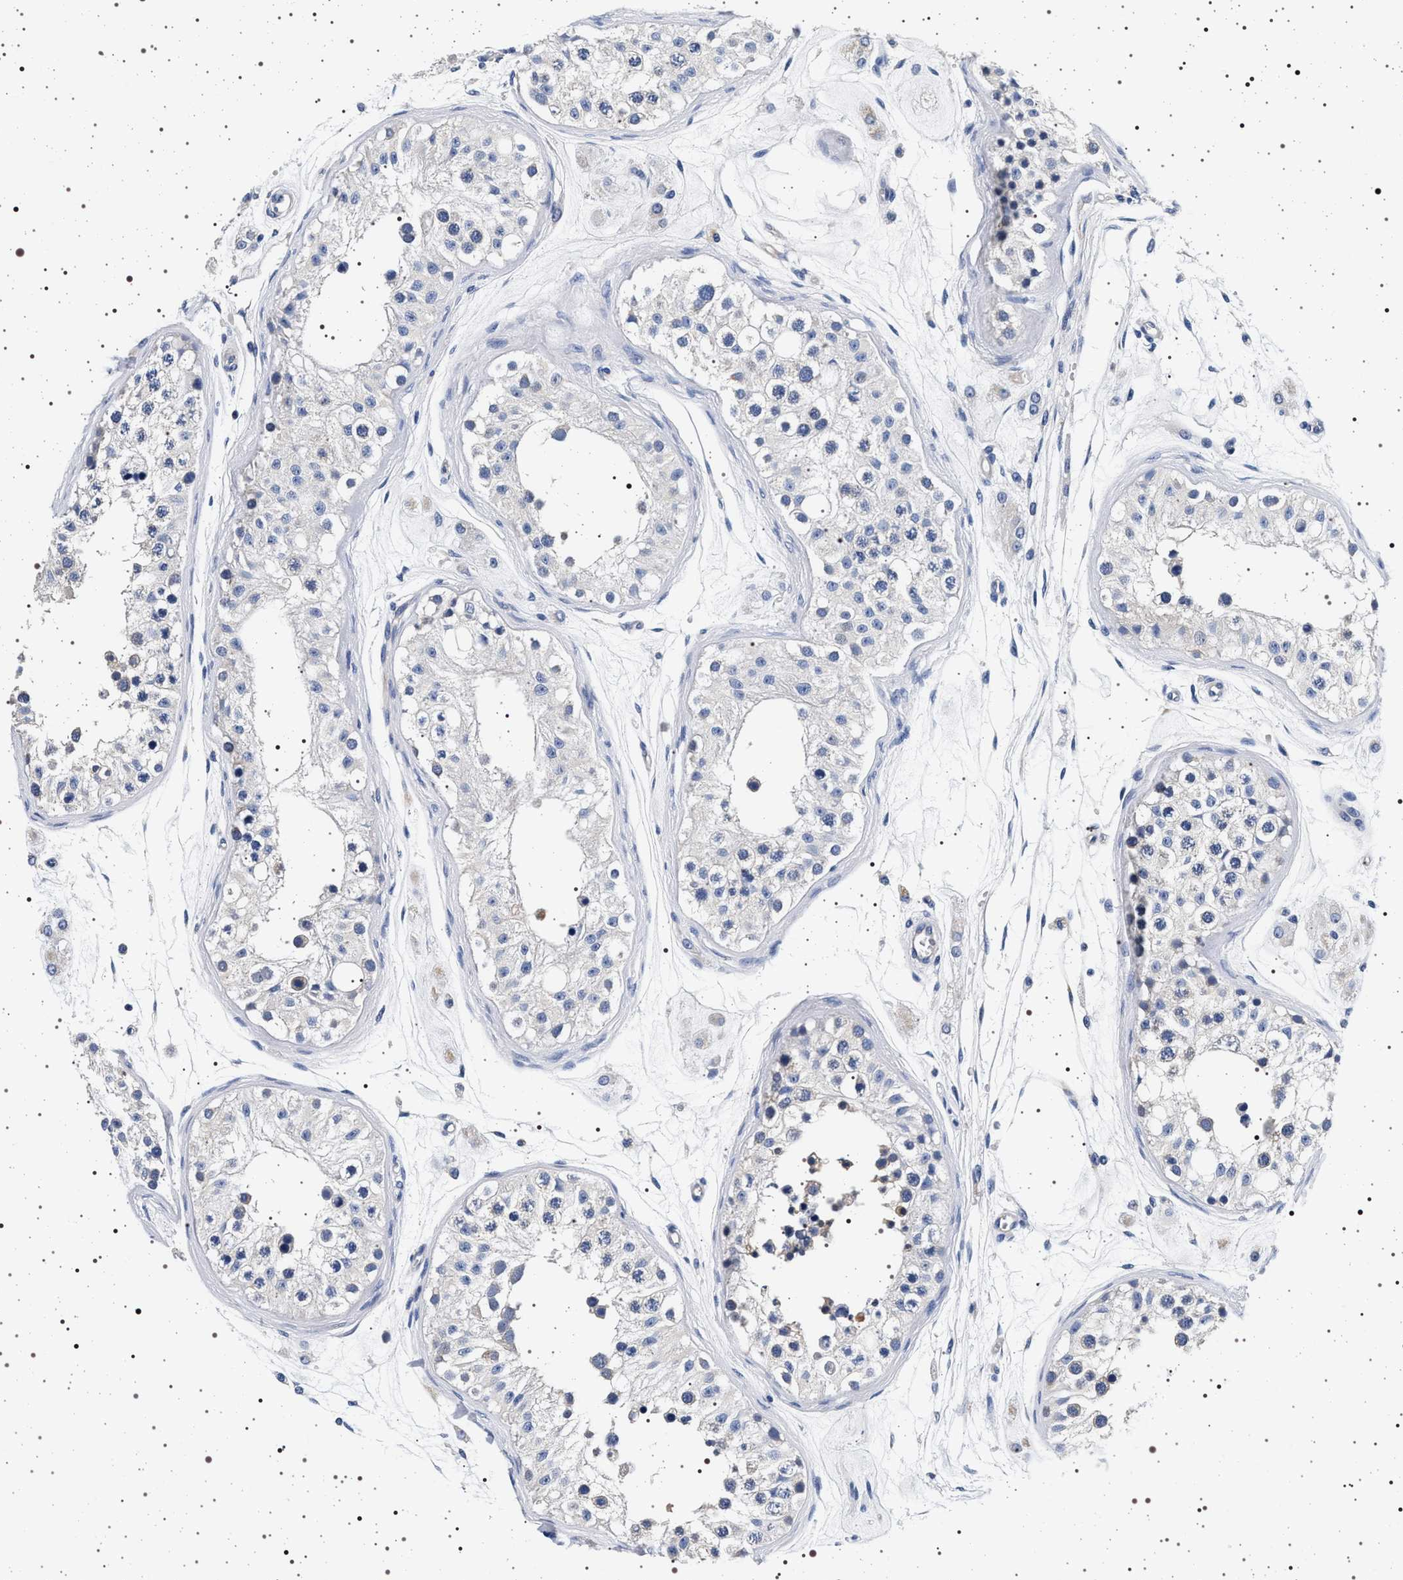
{"staining": {"intensity": "weak", "quantity": "<25%", "location": "cytoplasmic/membranous"}, "tissue": "testis", "cell_type": "Cells in seminiferous ducts", "image_type": "normal", "snomed": [{"axis": "morphology", "description": "Normal tissue, NOS"}, {"axis": "morphology", "description": "Adenocarcinoma, metastatic, NOS"}, {"axis": "topography", "description": "Testis"}], "caption": "Micrograph shows no significant protein staining in cells in seminiferous ducts of benign testis.", "gene": "HSD17B1", "patient": {"sex": "male", "age": 26}}